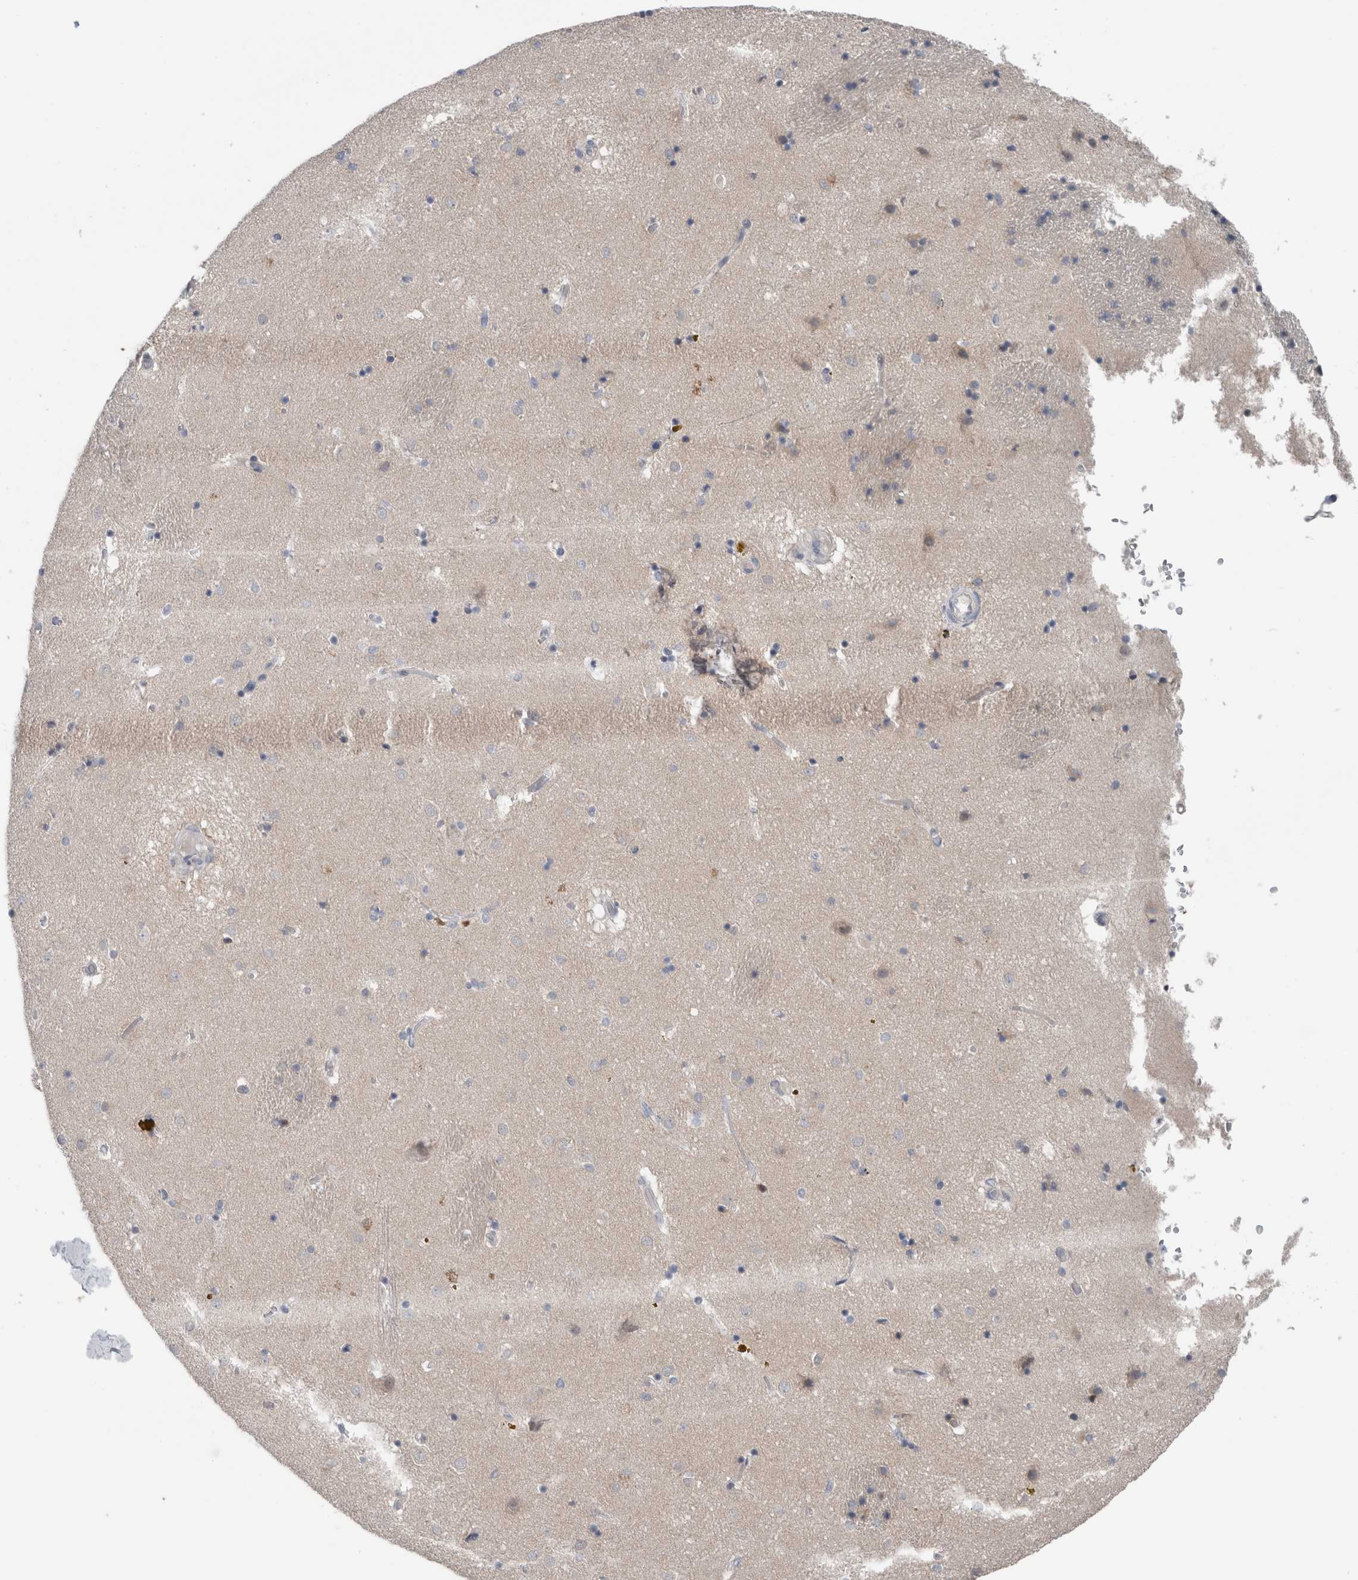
{"staining": {"intensity": "negative", "quantity": "none", "location": "none"}, "tissue": "caudate", "cell_type": "Glial cells", "image_type": "normal", "snomed": [{"axis": "morphology", "description": "Normal tissue, NOS"}, {"axis": "topography", "description": "Lateral ventricle wall"}], "caption": "Immunohistochemistry (IHC) histopathology image of benign human caudate stained for a protein (brown), which demonstrates no positivity in glial cells. (IHC, brightfield microscopy, high magnification).", "gene": "CRNN", "patient": {"sex": "male", "age": 70}}